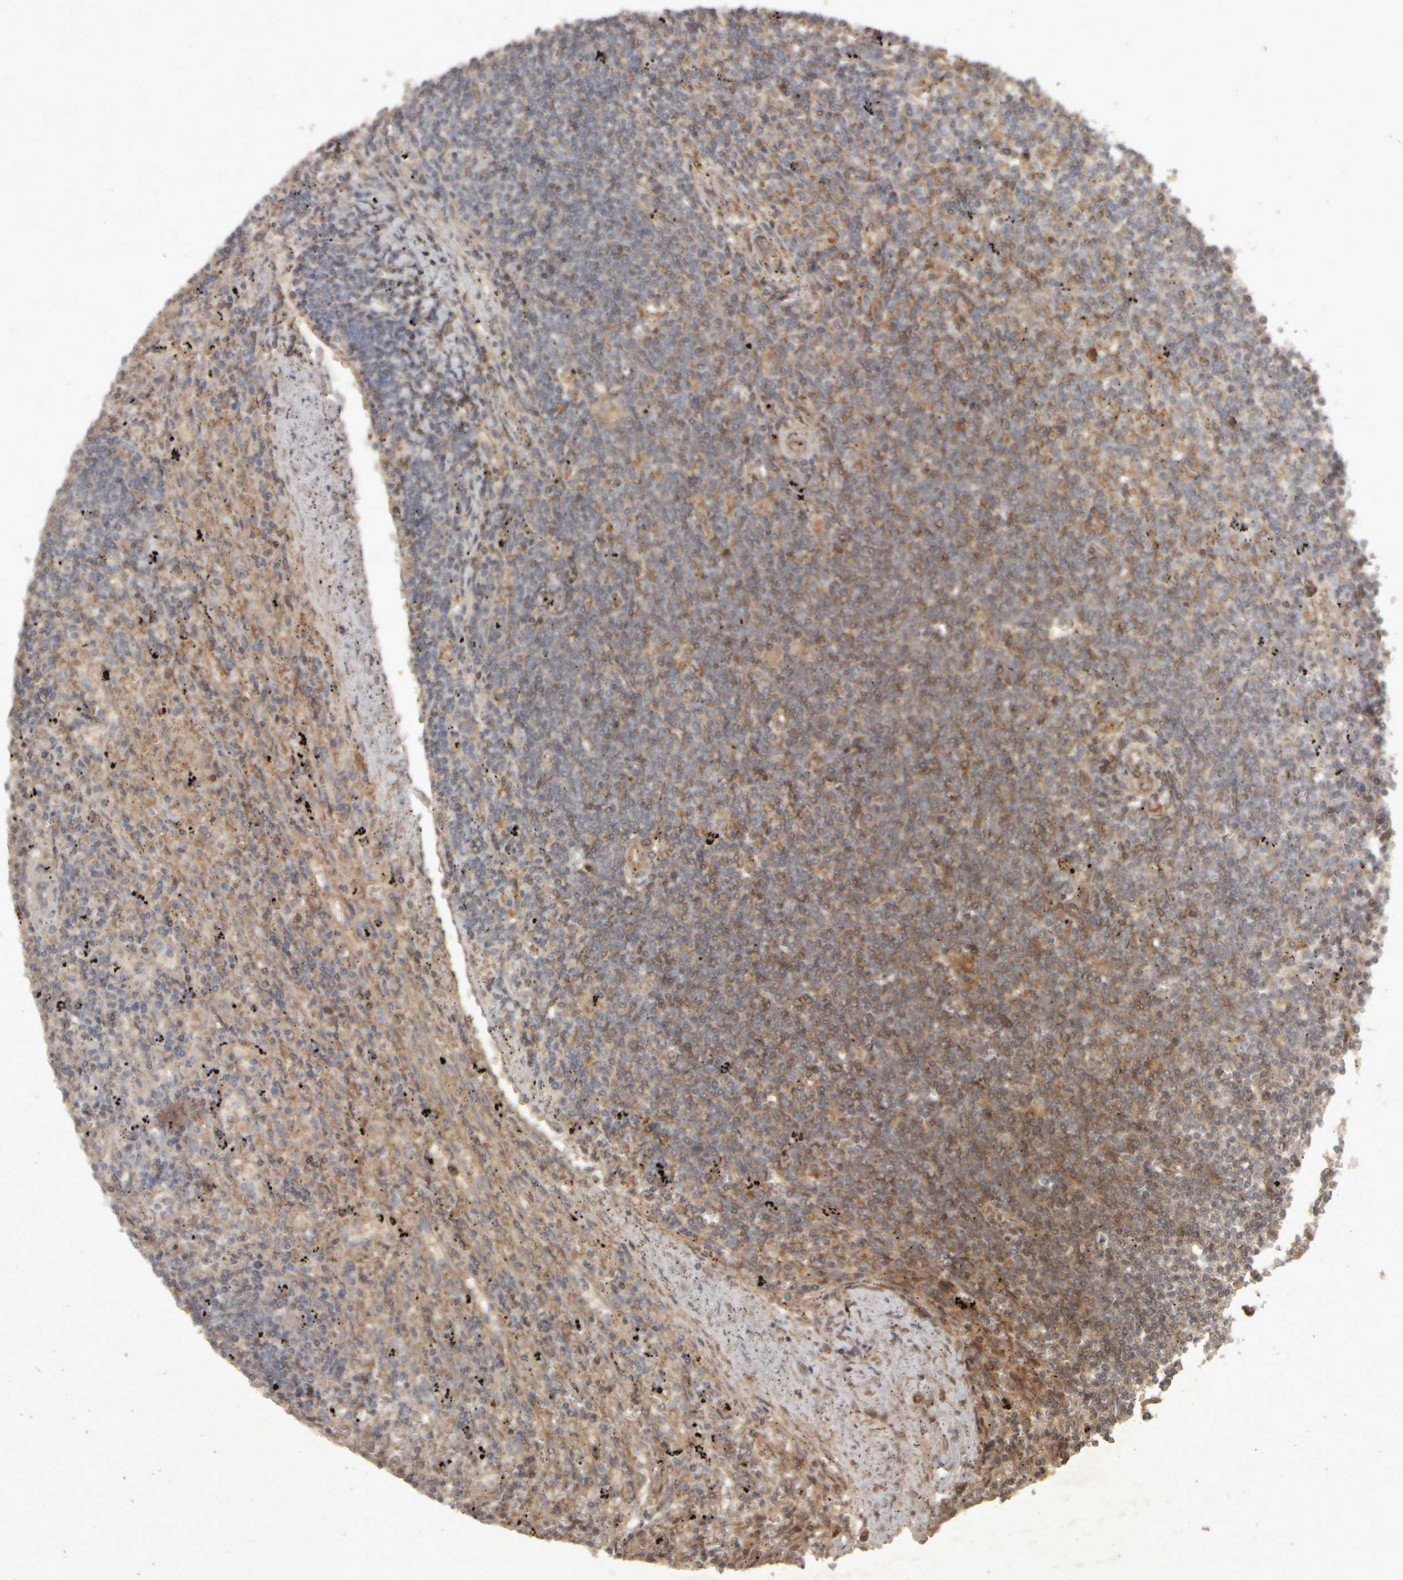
{"staining": {"intensity": "moderate", "quantity": "<25%", "location": "cytoplasmic/membranous,nuclear"}, "tissue": "lymphoma", "cell_type": "Tumor cells", "image_type": "cancer", "snomed": [{"axis": "morphology", "description": "Malignant lymphoma, non-Hodgkin's type, Low grade"}, {"axis": "topography", "description": "Spleen"}], "caption": "Protein staining of low-grade malignant lymphoma, non-Hodgkin's type tissue shows moderate cytoplasmic/membranous and nuclear expression in approximately <25% of tumor cells.", "gene": "ACO1", "patient": {"sex": "male", "age": 76}}